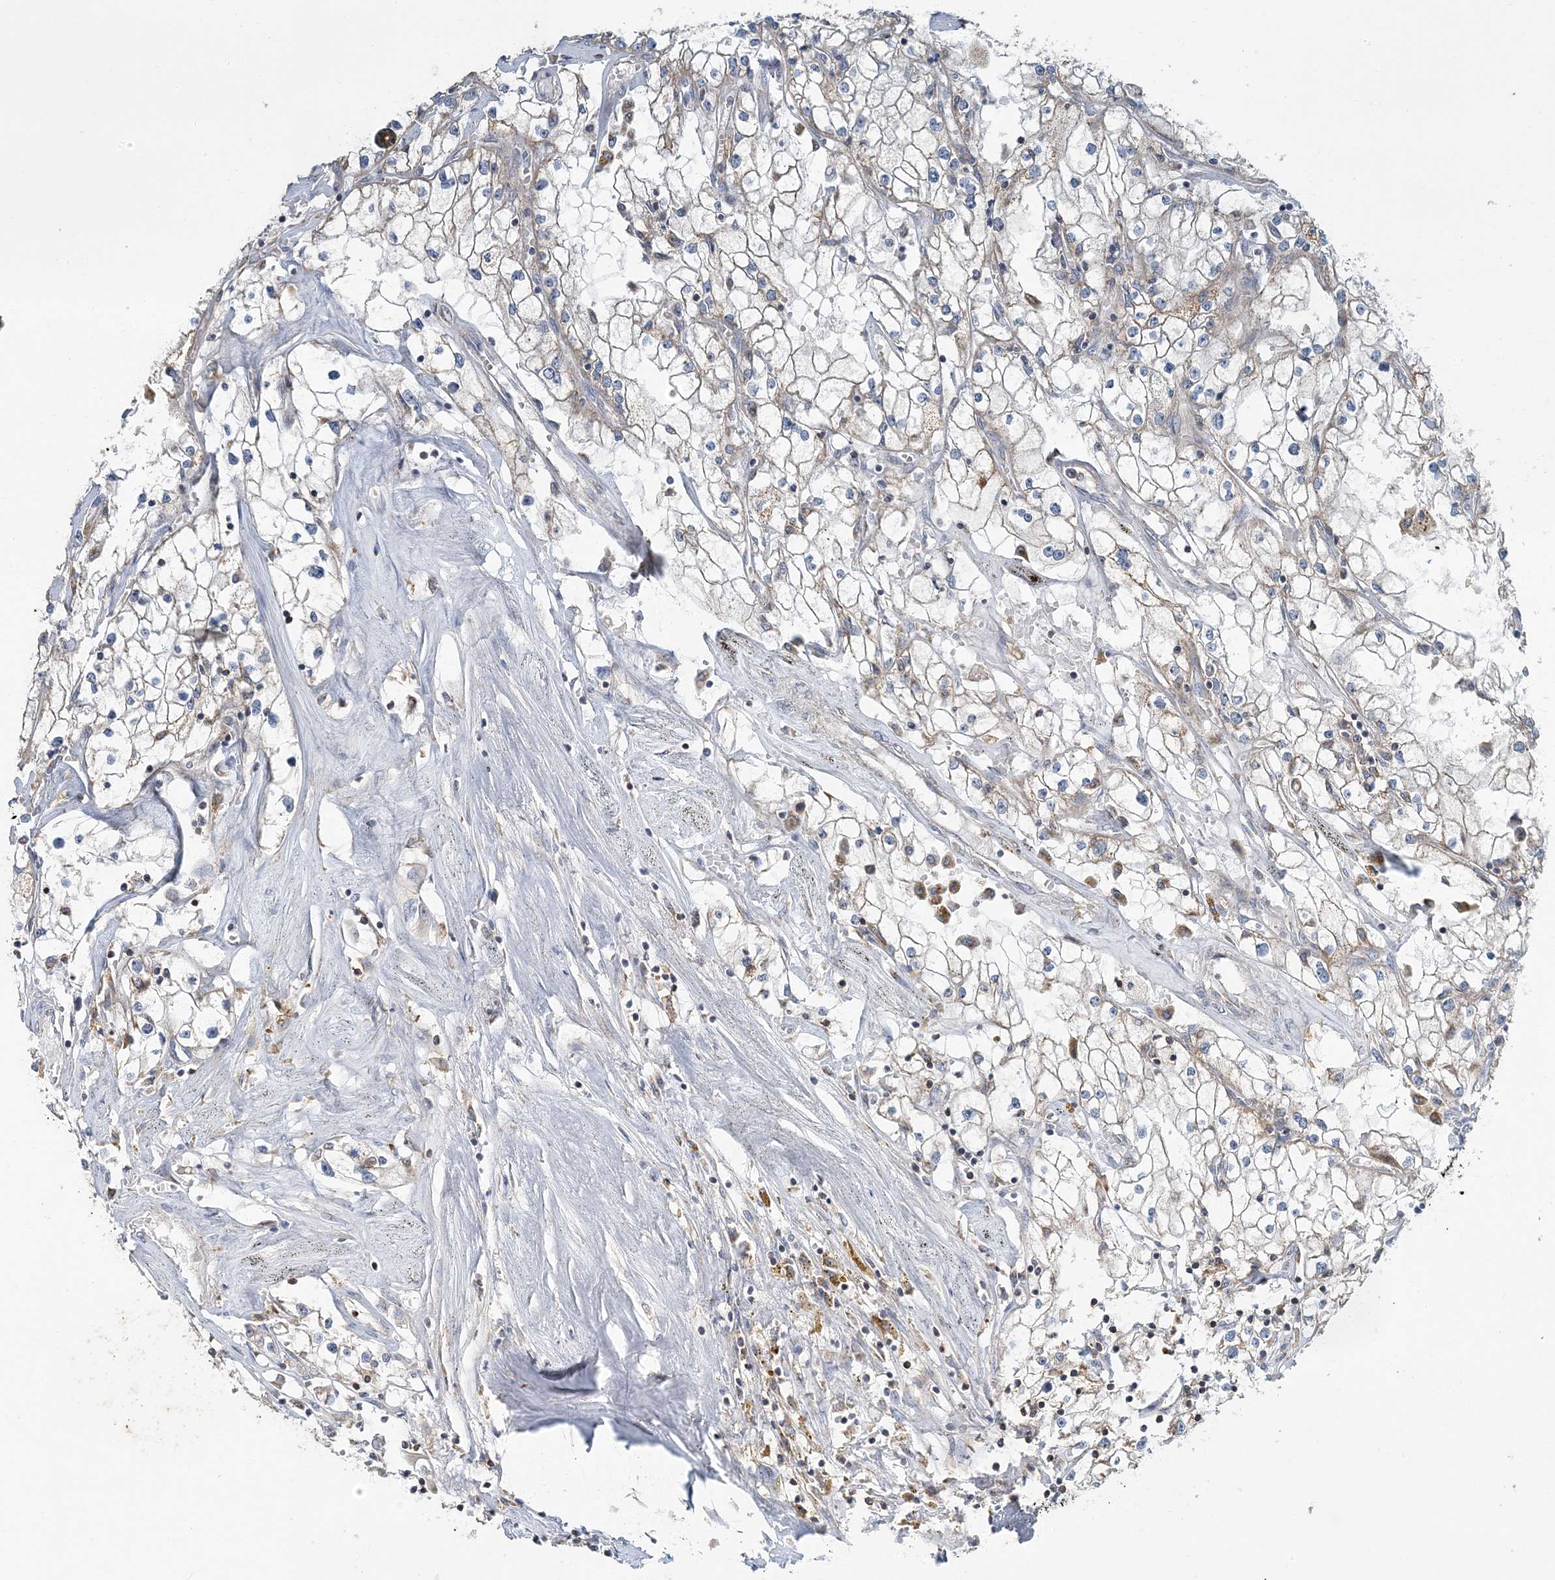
{"staining": {"intensity": "weak", "quantity": "<25%", "location": "cytoplasmic/membranous"}, "tissue": "renal cancer", "cell_type": "Tumor cells", "image_type": "cancer", "snomed": [{"axis": "morphology", "description": "Adenocarcinoma, NOS"}, {"axis": "topography", "description": "Kidney"}], "caption": "The photomicrograph displays no significant staining in tumor cells of renal cancer. Nuclei are stained in blue.", "gene": "TMLHE", "patient": {"sex": "male", "age": 56}}